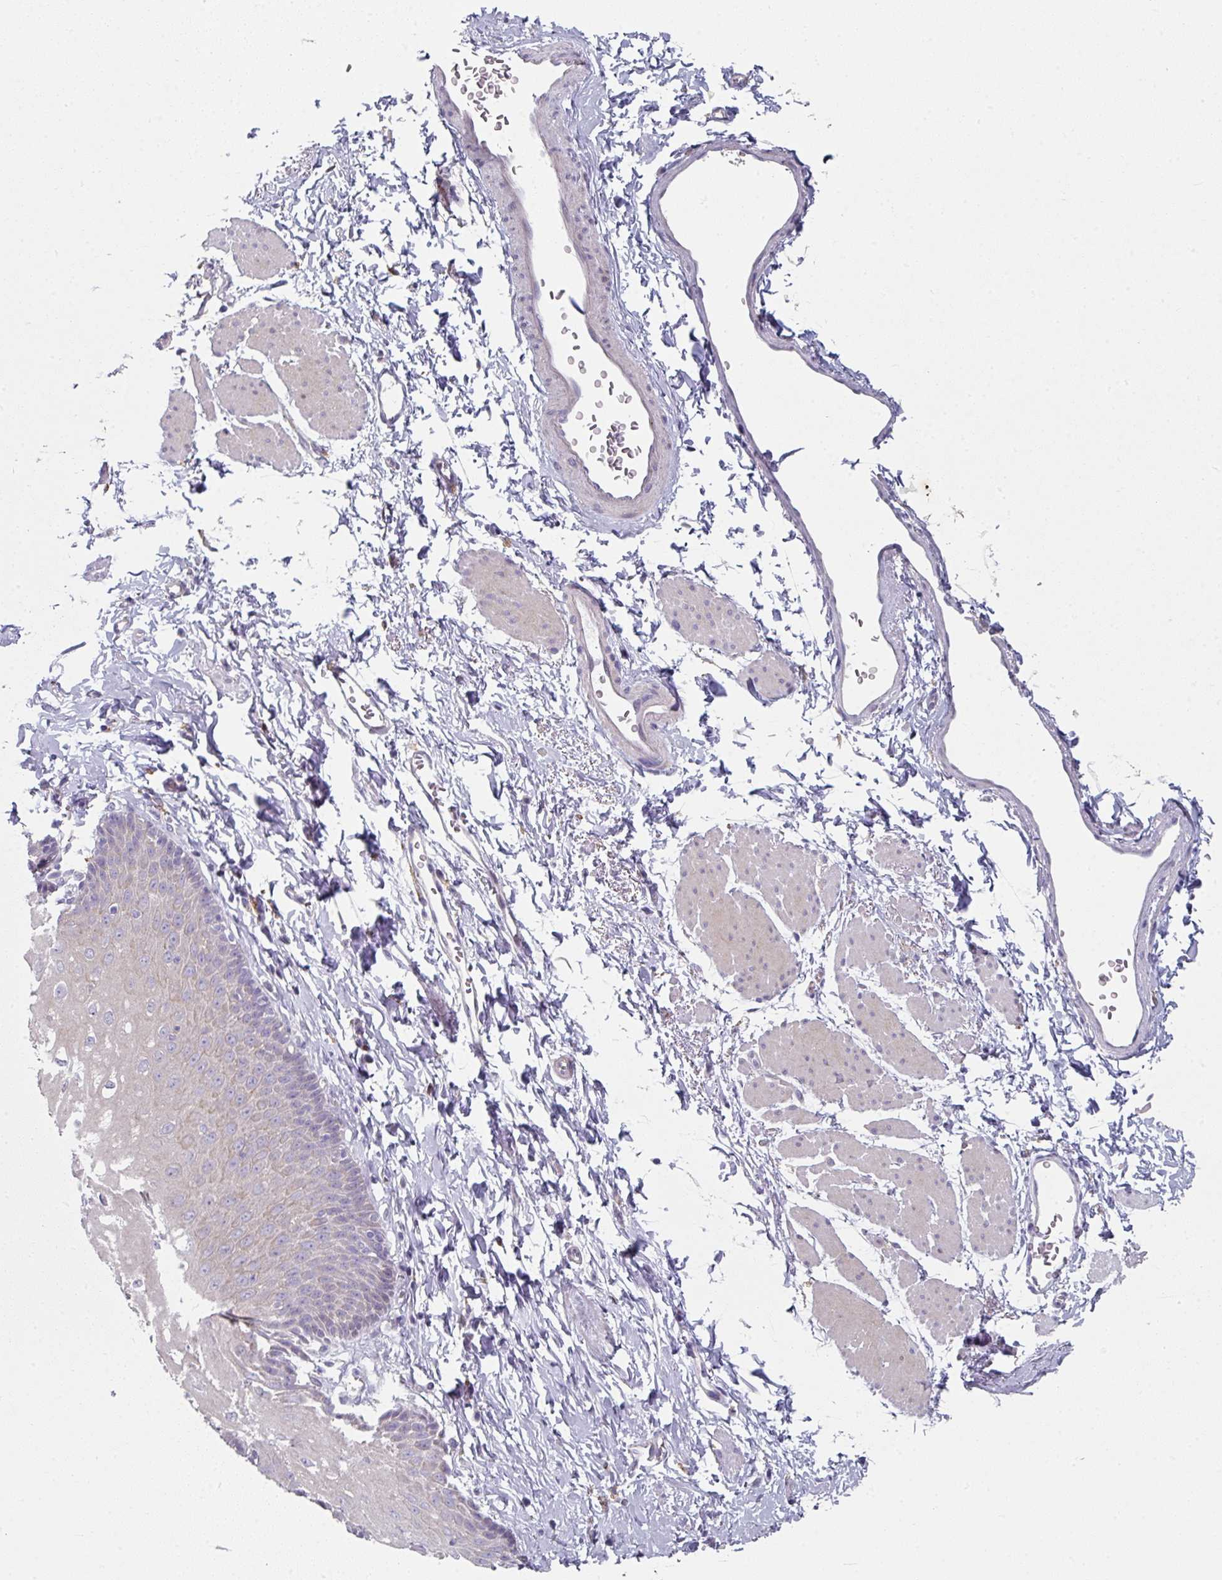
{"staining": {"intensity": "moderate", "quantity": "<25%", "location": "cytoplasmic/membranous"}, "tissue": "esophagus", "cell_type": "Squamous epithelial cells", "image_type": "normal", "snomed": [{"axis": "morphology", "description": "Normal tissue, NOS"}, {"axis": "topography", "description": "Esophagus"}], "caption": "IHC staining of unremarkable esophagus, which reveals low levels of moderate cytoplasmic/membranous expression in about <25% of squamous epithelial cells indicating moderate cytoplasmic/membranous protein expression. The staining was performed using DAB (brown) for protein detection and nuclei were counterstained in hematoxylin (blue).", "gene": "WSB2", "patient": {"sex": "male", "age": 70}}